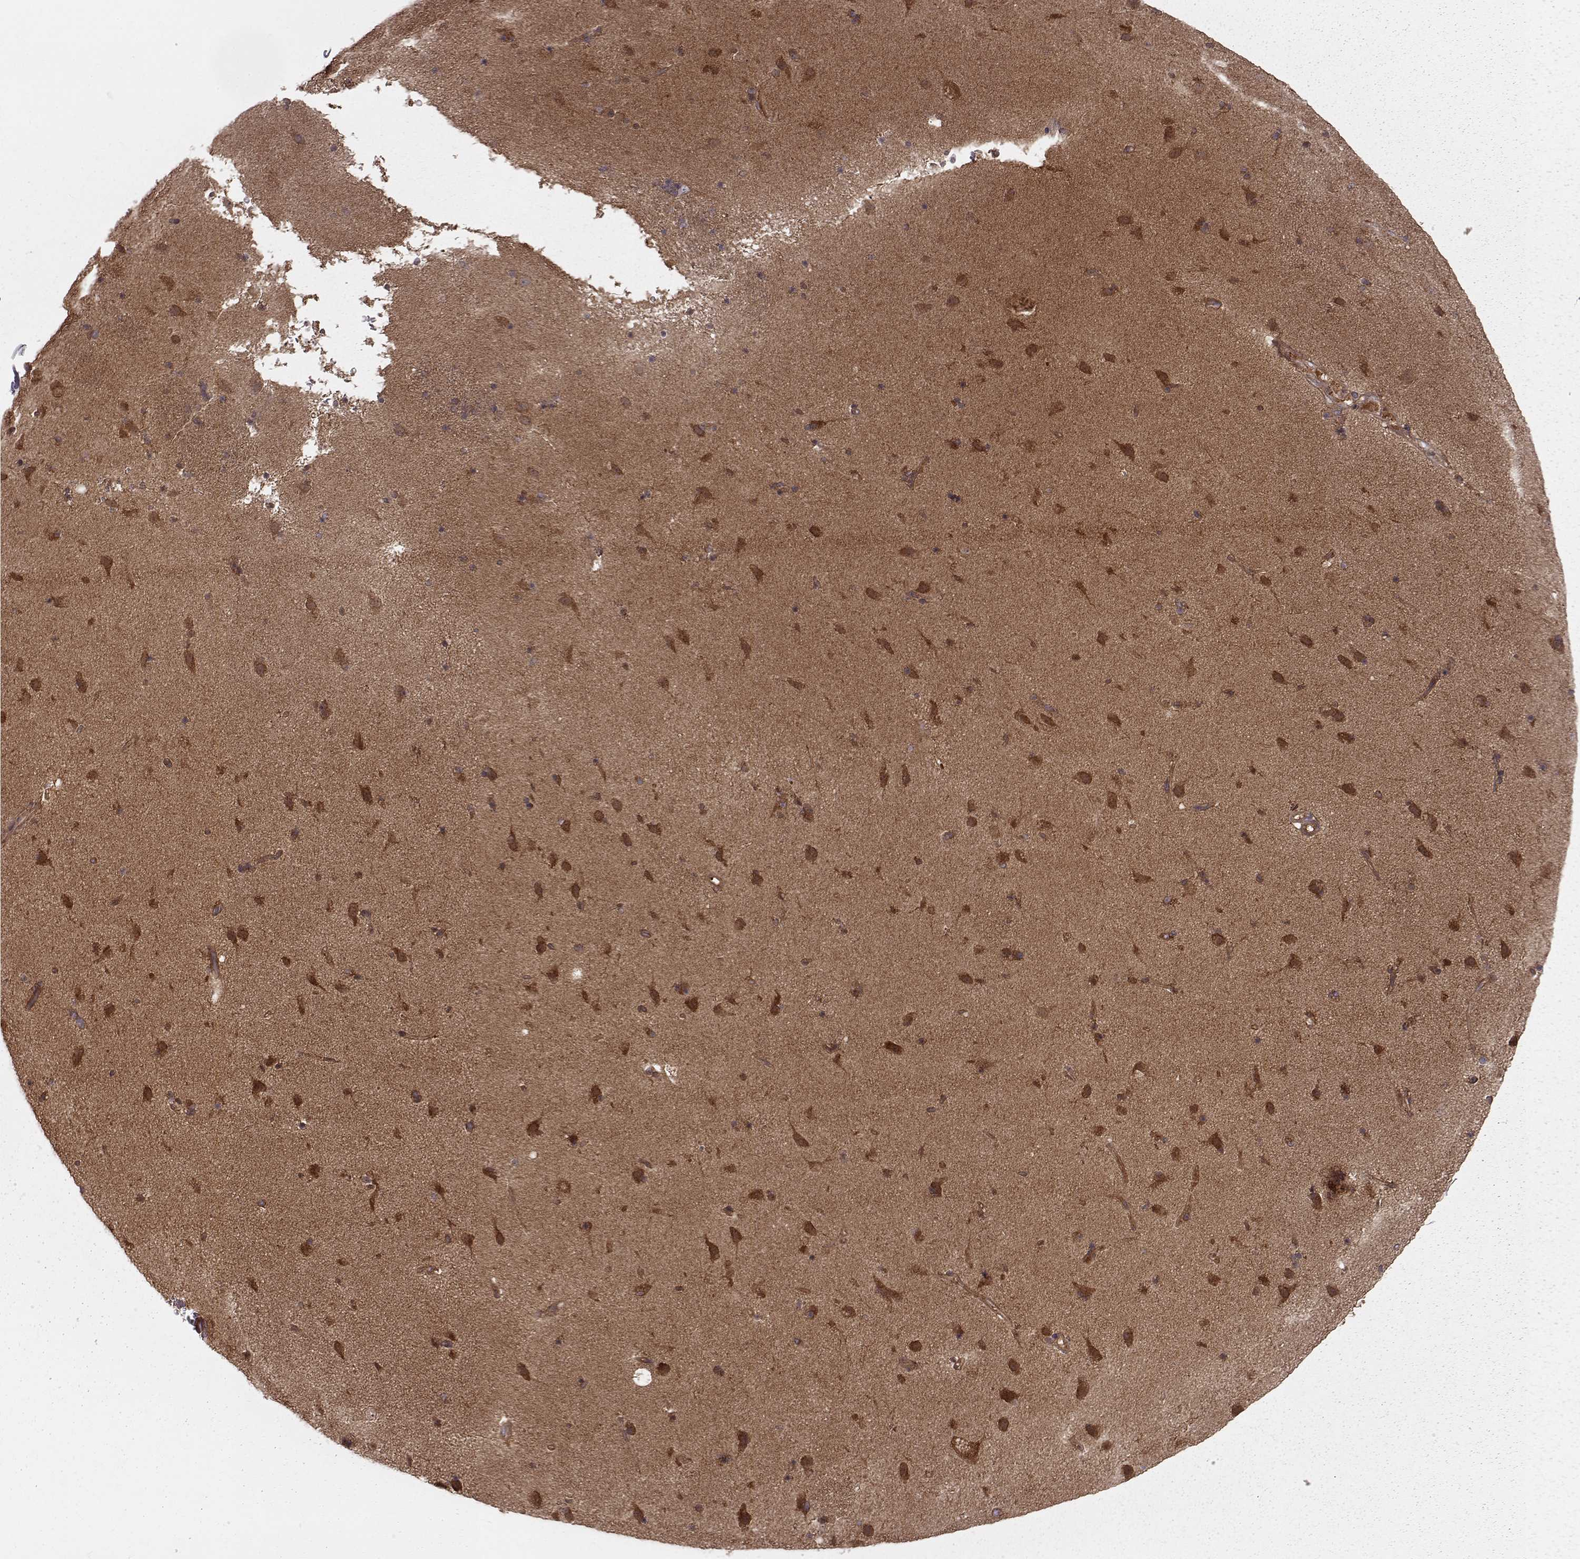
{"staining": {"intensity": "negative", "quantity": "none", "location": "none"}, "tissue": "caudate", "cell_type": "Glial cells", "image_type": "normal", "snomed": [{"axis": "morphology", "description": "Normal tissue, NOS"}, {"axis": "topography", "description": "Lateral ventricle wall"}], "caption": "Glial cells are negative for brown protein staining in unremarkable caudate. The staining is performed using DAB brown chromogen with nuclei counter-stained in using hematoxylin.", "gene": "RABGAP1", "patient": {"sex": "female", "age": 71}}